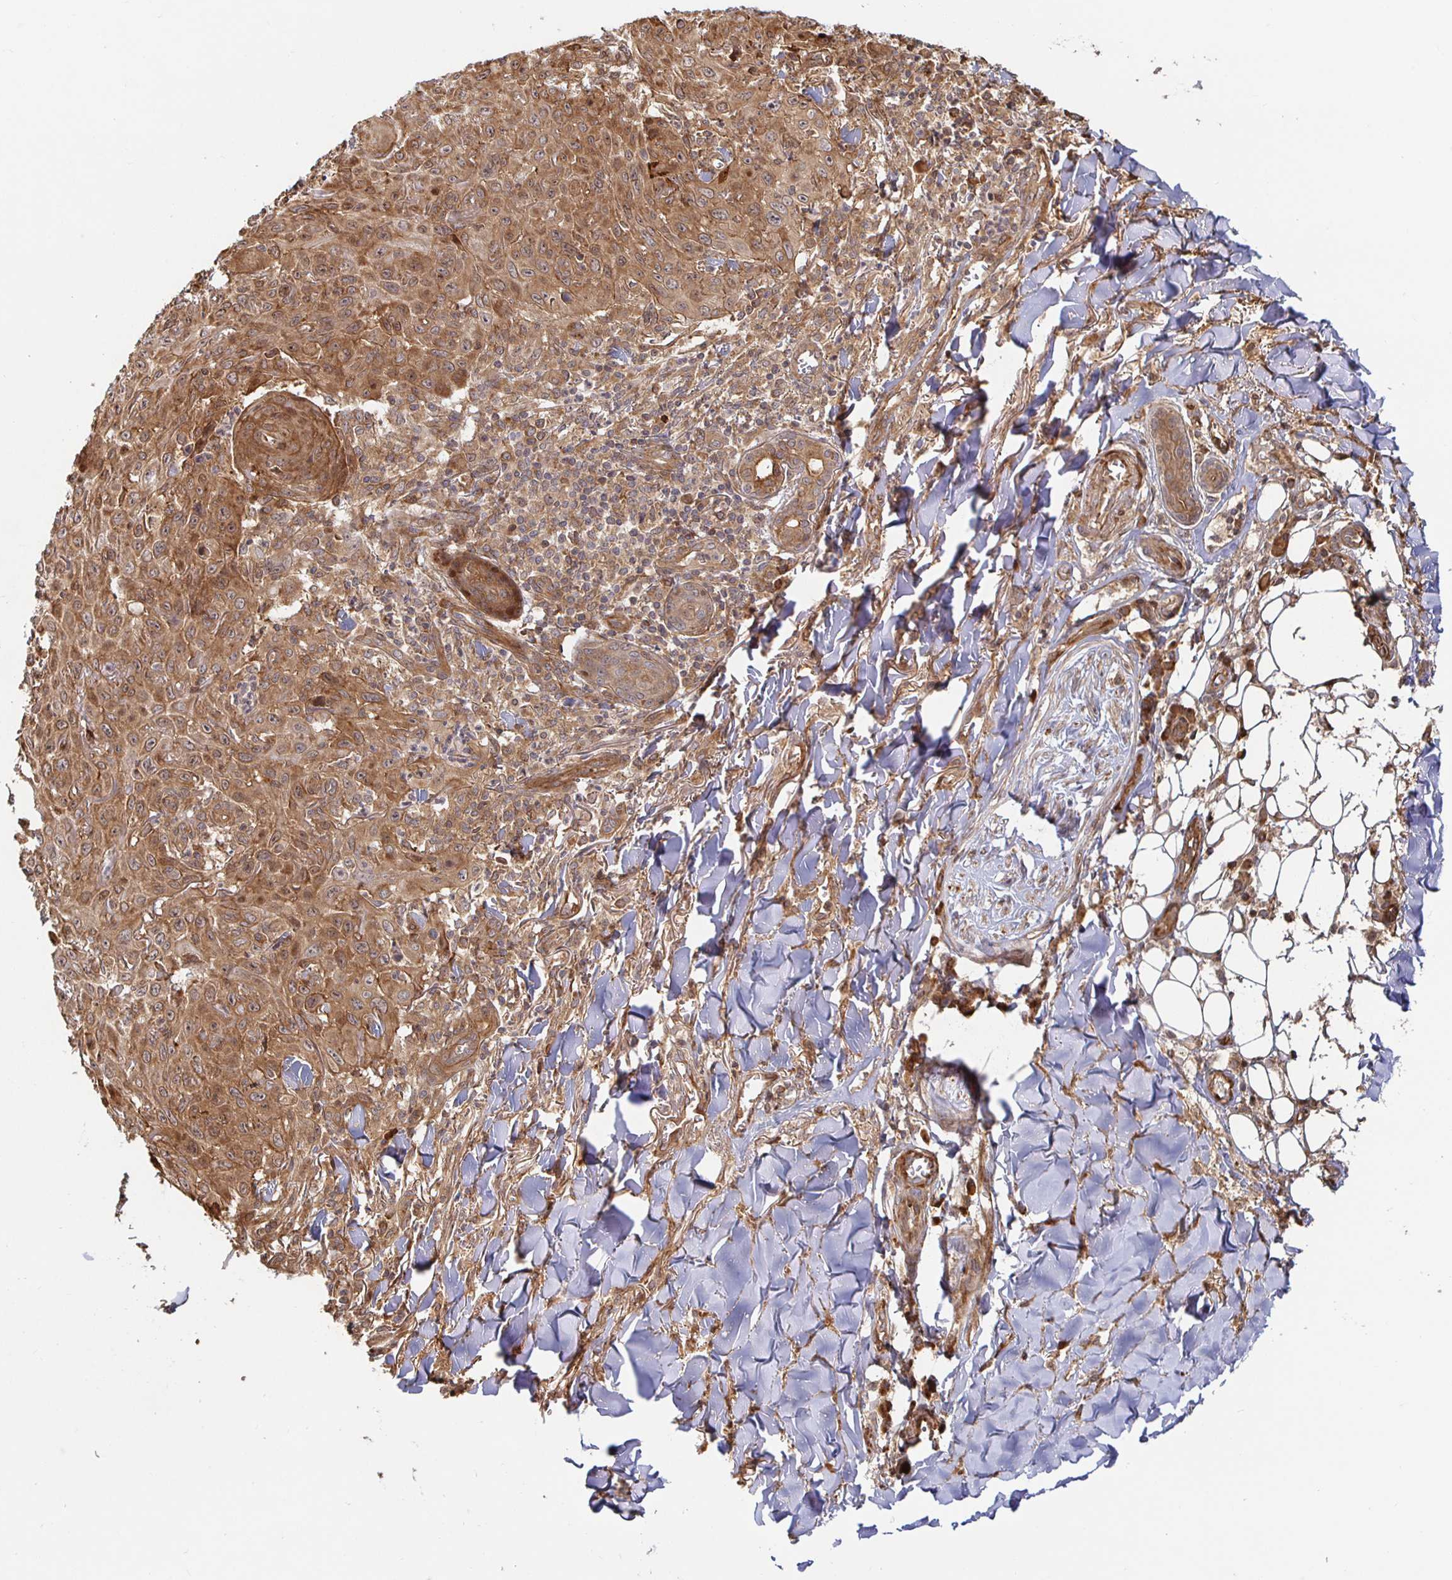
{"staining": {"intensity": "moderate", "quantity": ">75%", "location": "cytoplasmic/membranous"}, "tissue": "skin cancer", "cell_type": "Tumor cells", "image_type": "cancer", "snomed": [{"axis": "morphology", "description": "Squamous cell carcinoma, NOS"}, {"axis": "topography", "description": "Skin"}], "caption": "High-power microscopy captured an IHC histopathology image of squamous cell carcinoma (skin), revealing moderate cytoplasmic/membranous expression in about >75% of tumor cells. Using DAB (brown) and hematoxylin (blue) stains, captured at high magnification using brightfield microscopy.", "gene": "STRAP", "patient": {"sex": "male", "age": 75}}